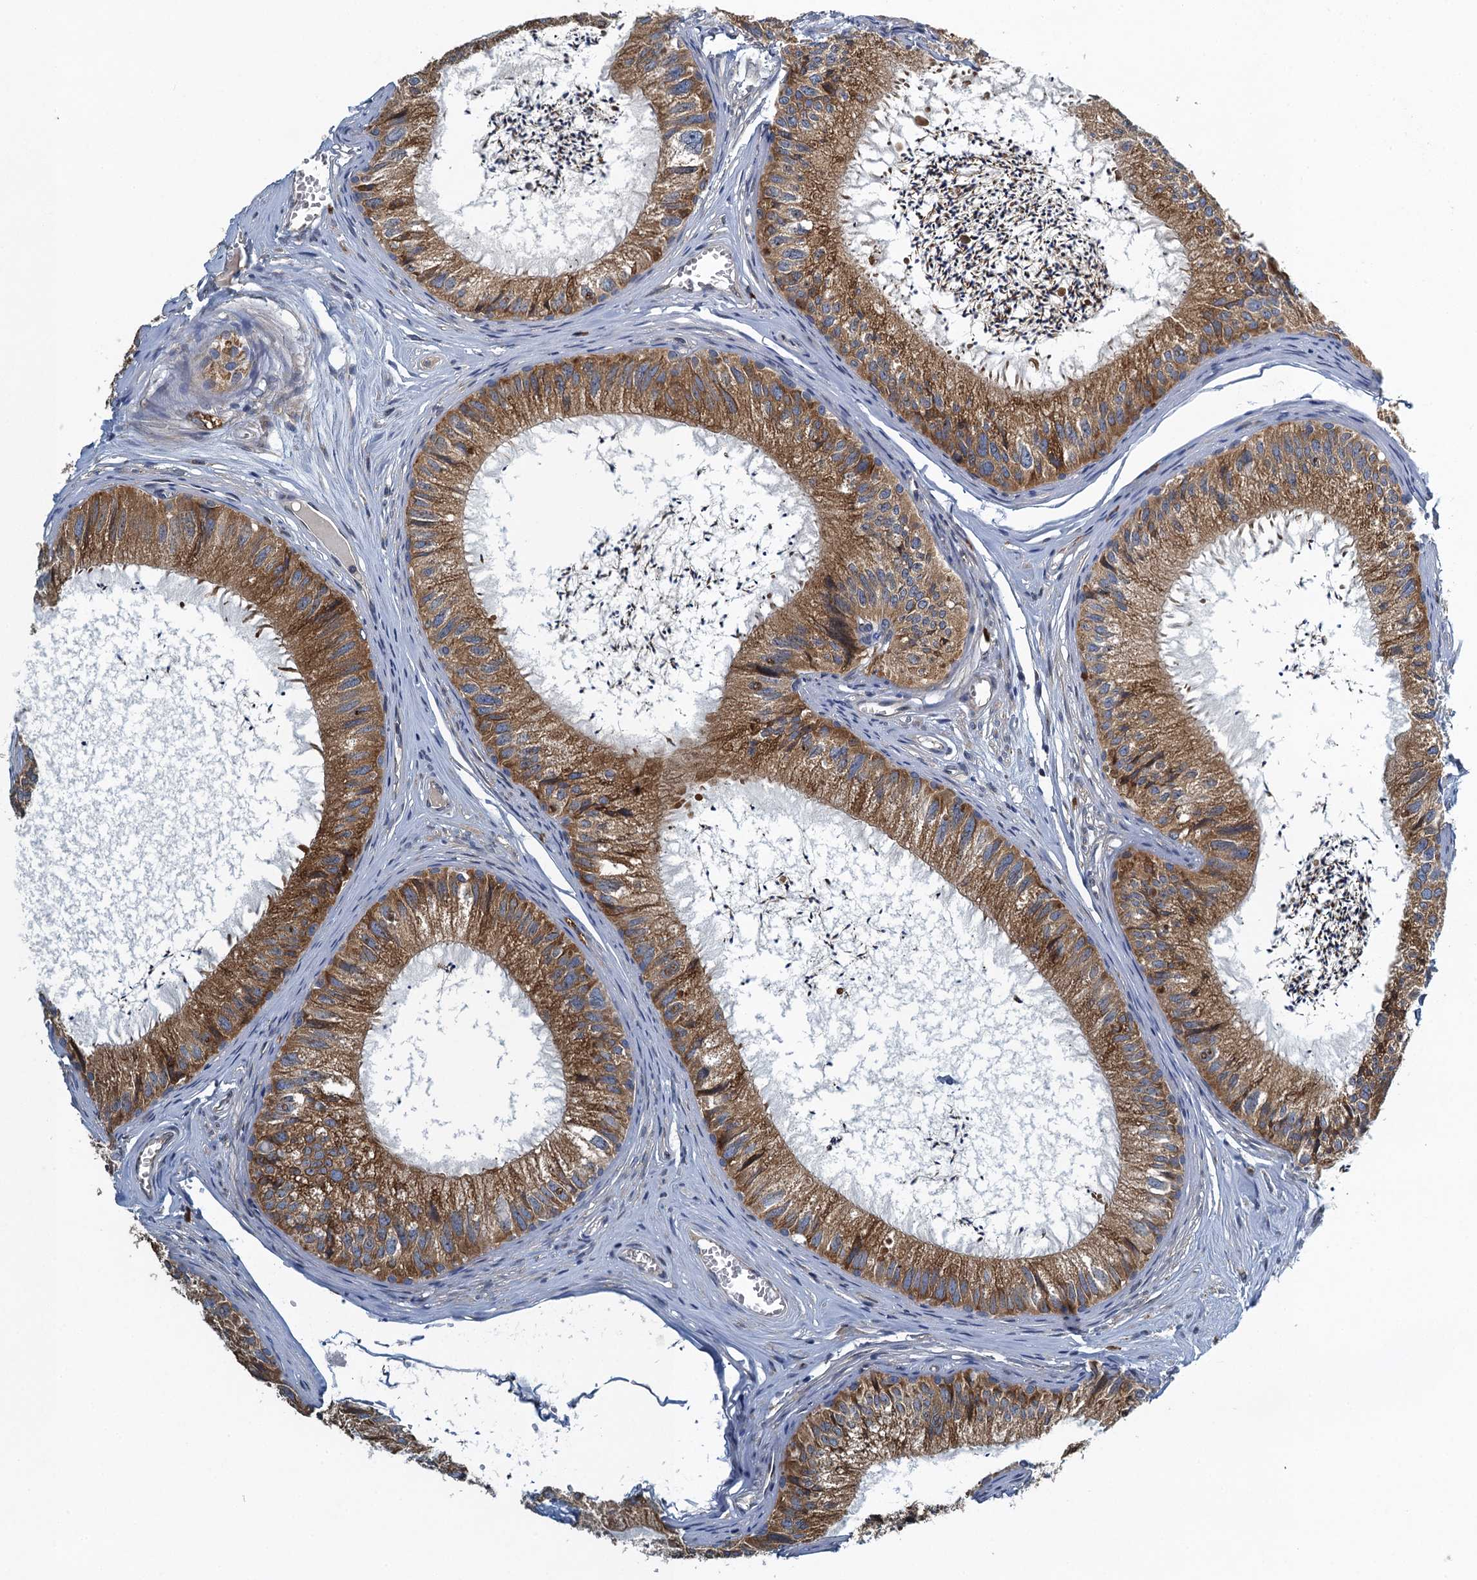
{"staining": {"intensity": "strong", "quantity": ">75%", "location": "cytoplasmic/membranous"}, "tissue": "epididymis", "cell_type": "Glandular cells", "image_type": "normal", "snomed": [{"axis": "morphology", "description": "Normal tissue, NOS"}, {"axis": "topography", "description": "Epididymis"}], "caption": "Protein staining of normal epididymis demonstrates strong cytoplasmic/membranous positivity in approximately >75% of glandular cells. The staining was performed using DAB, with brown indicating positive protein expression. Nuclei are stained blue with hematoxylin.", "gene": "ALG2", "patient": {"sex": "male", "age": 79}}